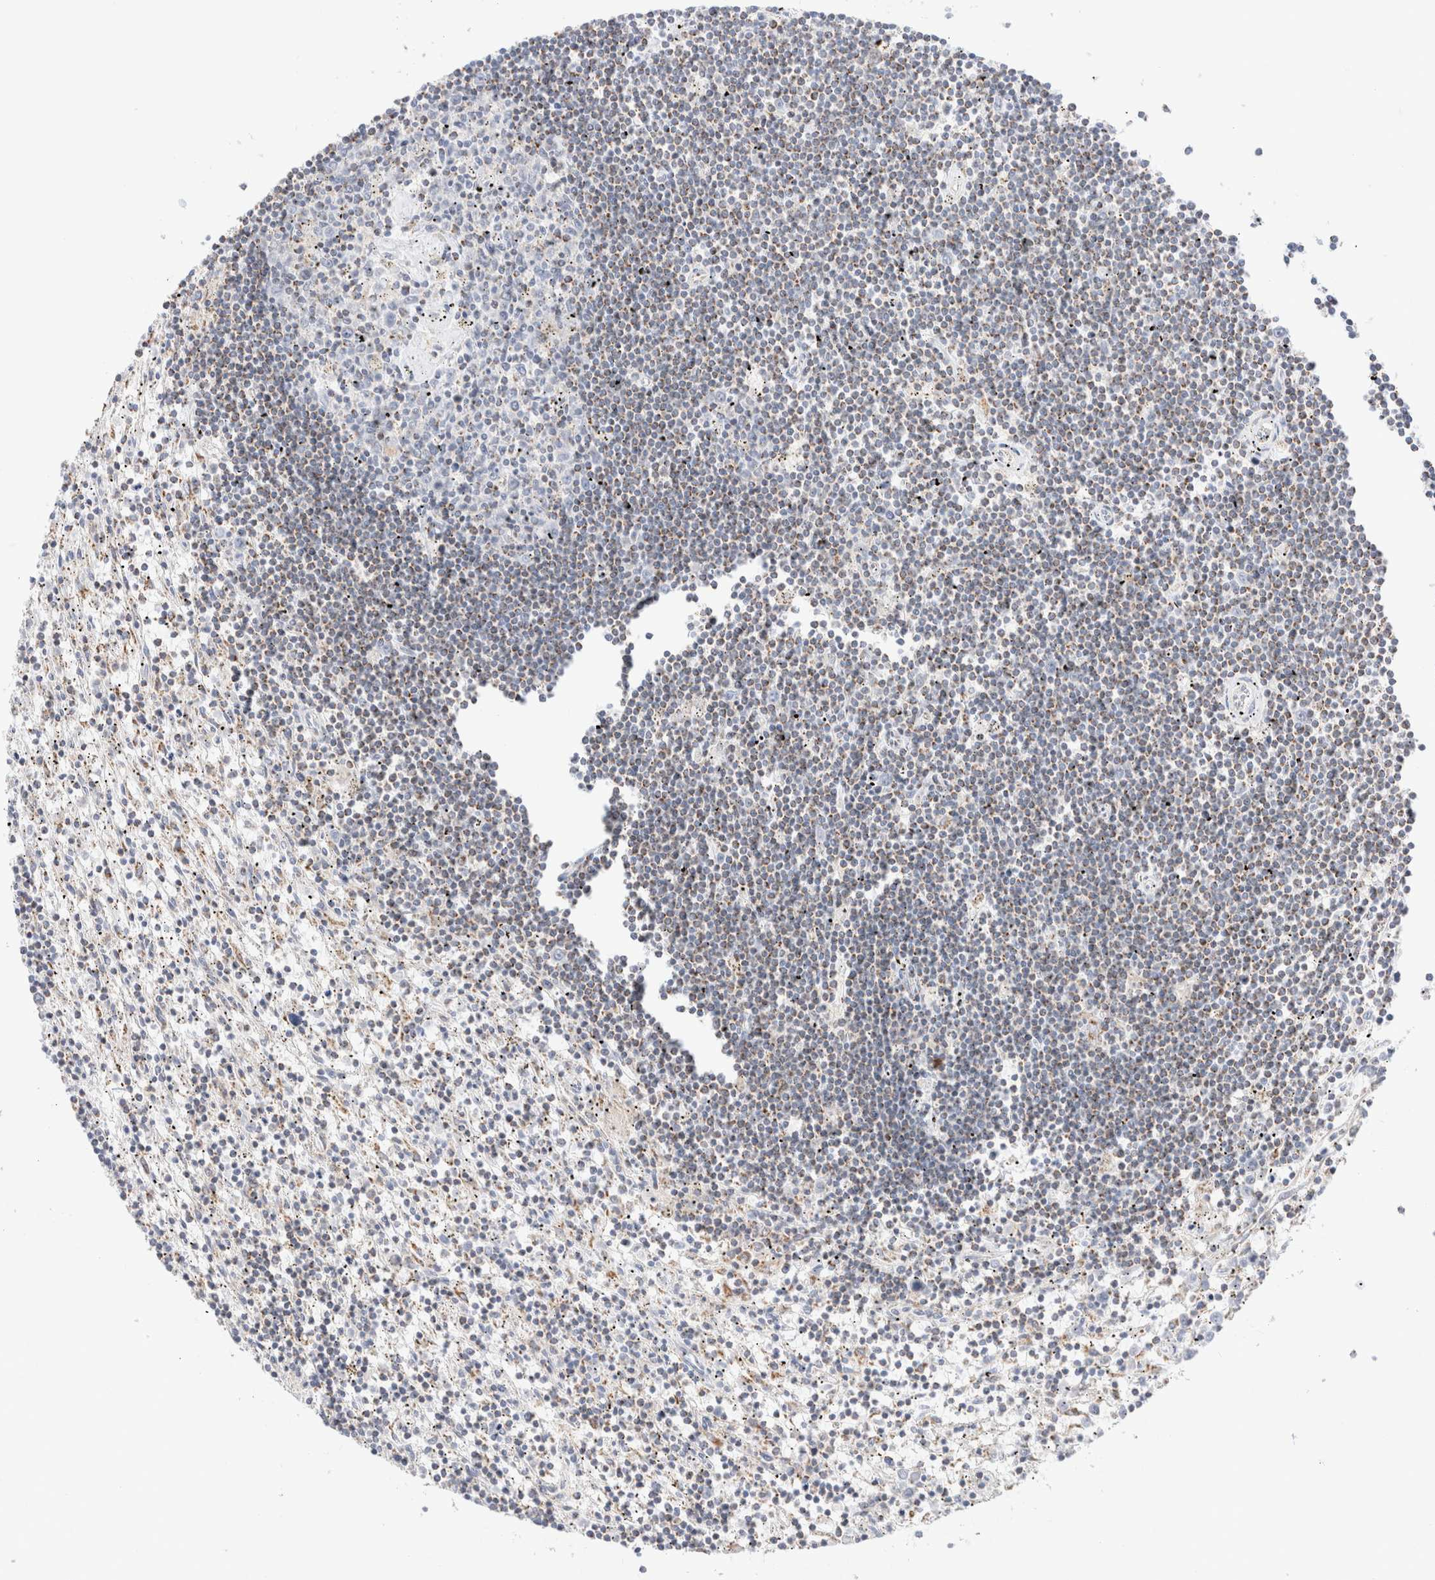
{"staining": {"intensity": "weak", "quantity": ">75%", "location": "cytoplasmic/membranous"}, "tissue": "lymphoma", "cell_type": "Tumor cells", "image_type": "cancer", "snomed": [{"axis": "morphology", "description": "Malignant lymphoma, non-Hodgkin's type, Low grade"}, {"axis": "topography", "description": "Spleen"}], "caption": "DAB immunohistochemical staining of human lymphoma reveals weak cytoplasmic/membranous protein positivity in approximately >75% of tumor cells.", "gene": "ATP6V1C1", "patient": {"sex": "male", "age": 76}}